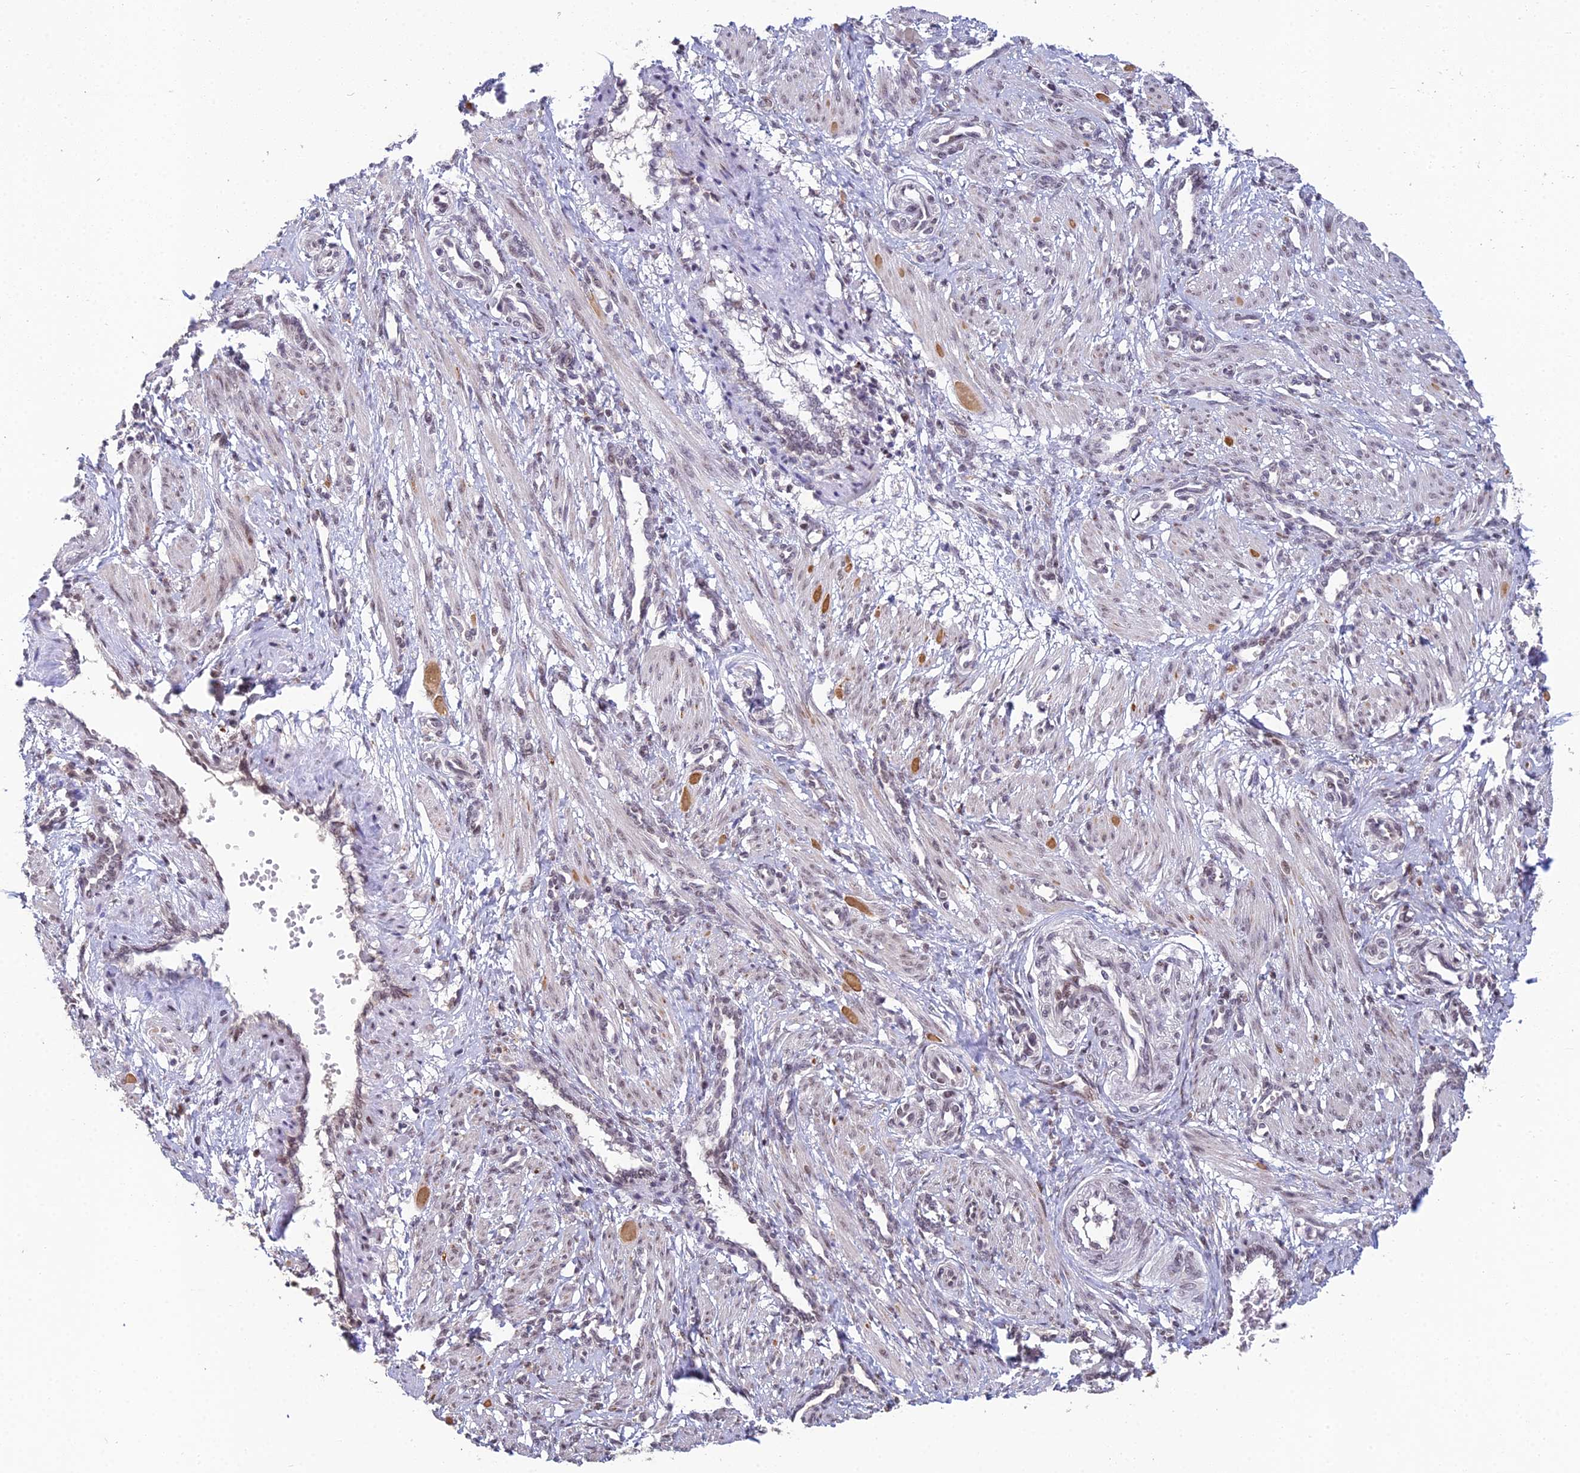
{"staining": {"intensity": "moderate", "quantity": "25%-75%", "location": "cytoplasmic/membranous,nuclear"}, "tissue": "smooth muscle", "cell_type": "Smooth muscle cells", "image_type": "normal", "snomed": [{"axis": "morphology", "description": "Normal tissue, NOS"}, {"axis": "topography", "description": "Endometrium"}], "caption": "DAB (3,3'-diaminobenzidine) immunohistochemical staining of unremarkable smooth muscle reveals moderate cytoplasmic/membranous,nuclear protein staining in about 25%-75% of smooth muscle cells.", "gene": "ABHD17A", "patient": {"sex": "female", "age": 33}}